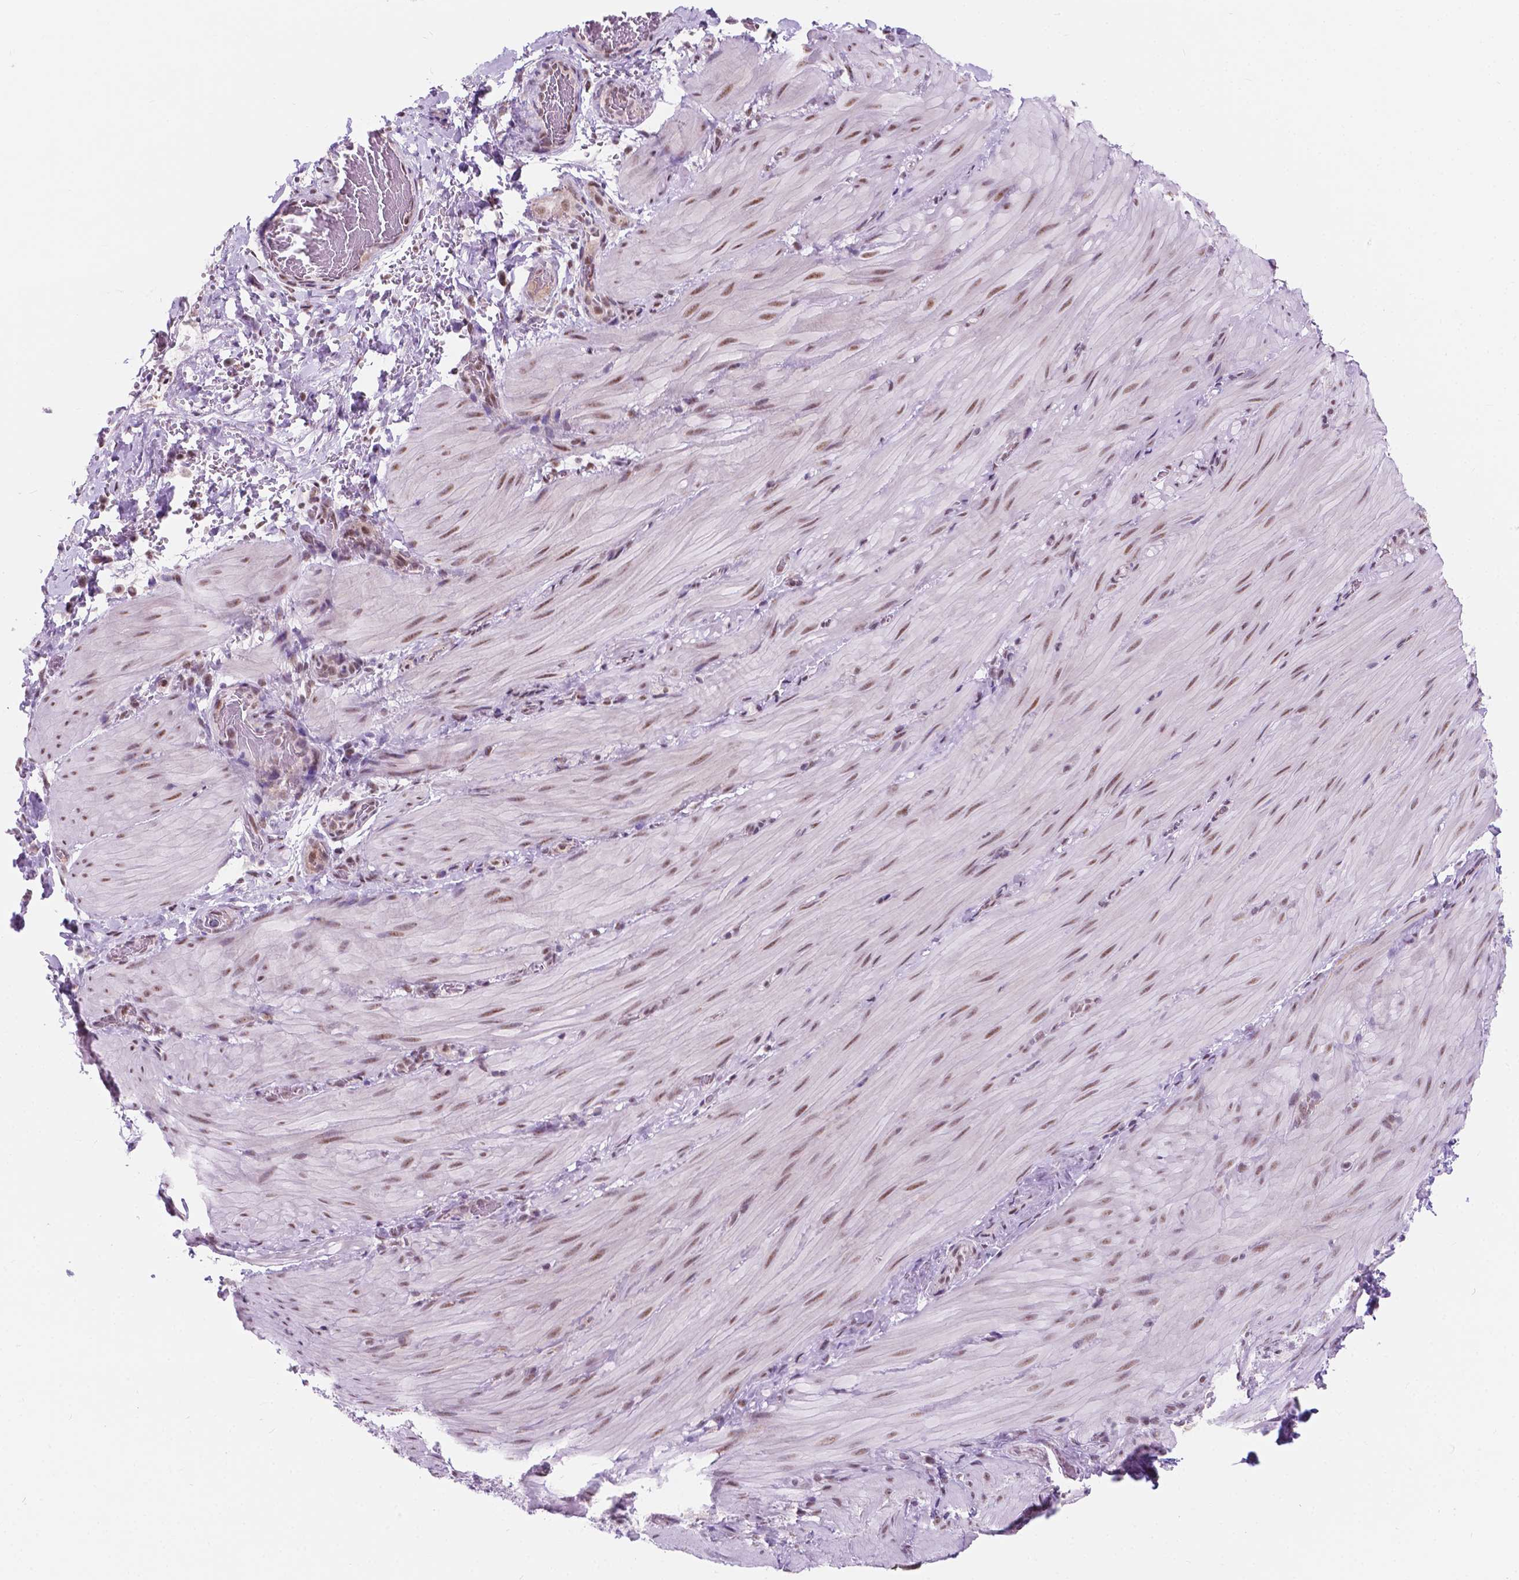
{"staining": {"intensity": "weak", "quantity": "25%-75%", "location": "nuclear"}, "tissue": "smooth muscle", "cell_type": "Smooth muscle cells", "image_type": "normal", "snomed": [{"axis": "morphology", "description": "Normal tissue, NOS"}, {"axis": "topography", "description": "Smooth muscle"}, {"axis": "topography", "description": "Colon"}], "caption": "Smooth muscle stained for a protein (brown) displays weak nuclear positive staining in about 25%-75% of smooth muscle cells.", "gene": "BCAS2", "patient": {"sex": "male", "age": 73}}